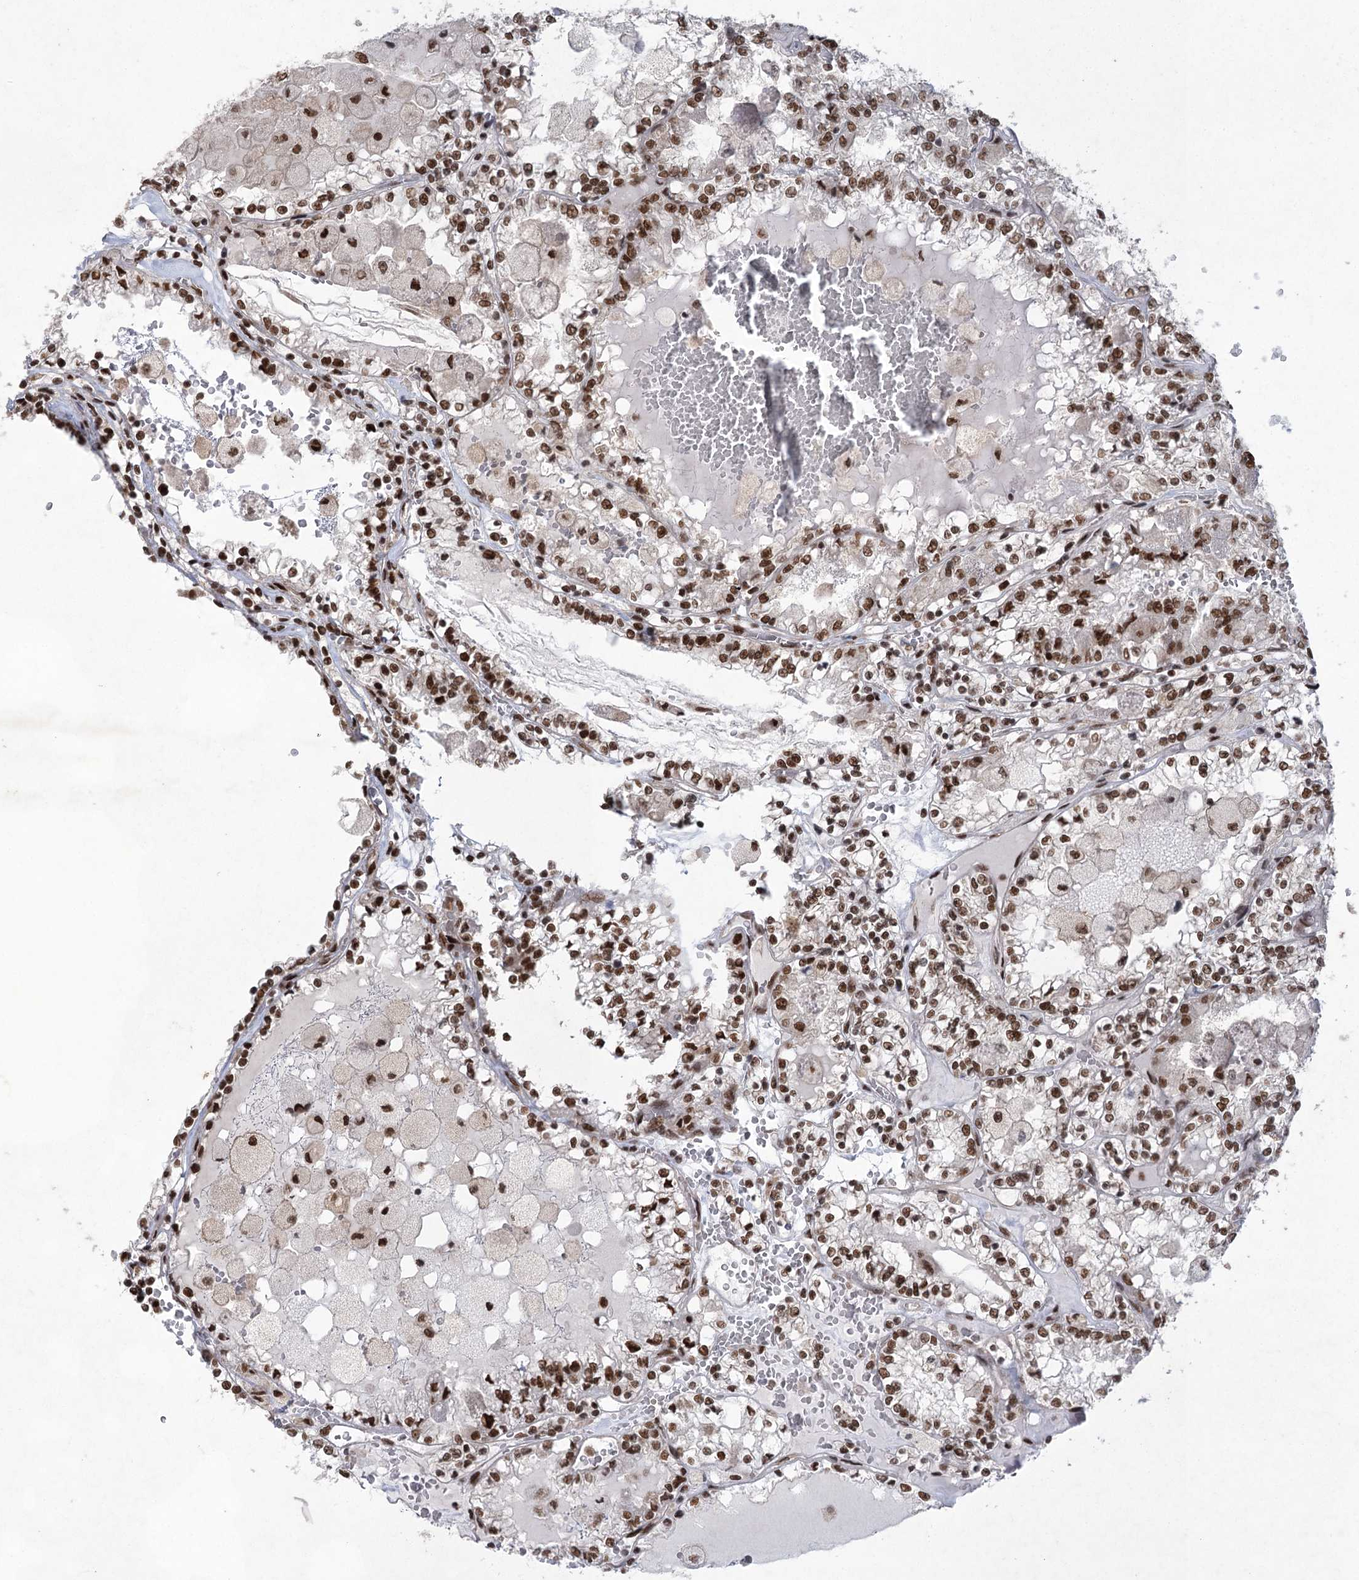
{"staining": {"intensity": "moderate", "quantity": ">75%", "location": "nuclear"}, "tissue": "renal cancer", "cell_type": "Tumor cells", "image_type": "cancer", "snomed": [{"axis": "morphology", "description": "Adenocarcinoma, NOS"}, {"axis": "topography", "description": "Kidney"}], "caption": "This photomicrograph demonstrates immunohistochemistry (IHC) staining of human renal adenocarcinoma, with medium moderate nuclear positivity in approximately >75% of tumor cells.", "gene": "ZCCHC8", "patient": {"sex": "female", "age": 56}}